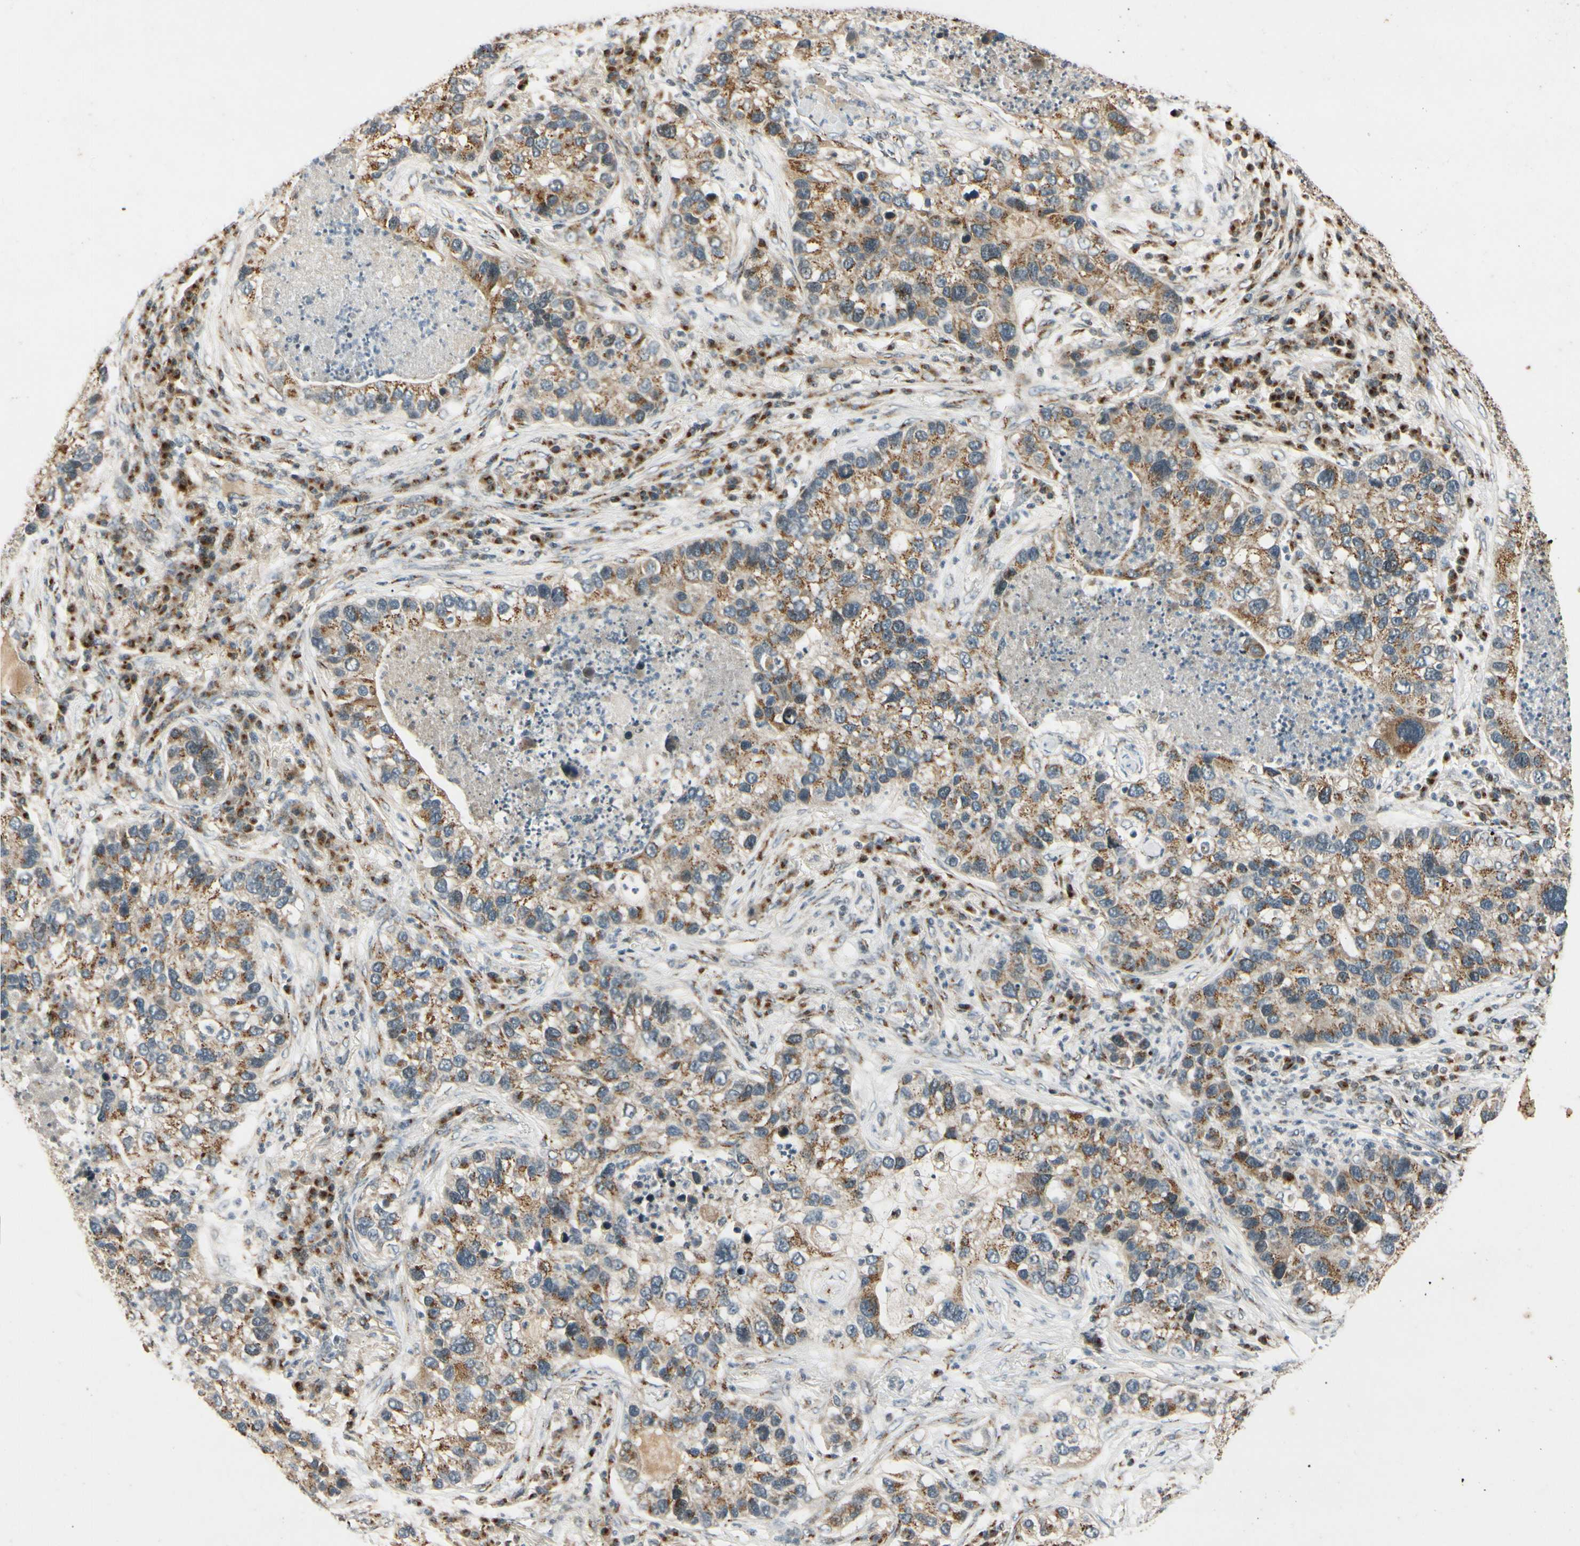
{"staining": {"intensity": "weak", "quantity": ">75%", "location": "cytoplasmic/membranous"}, "tissue": "lung cancer", "cell_type": "Tumor cells", "image_type": "cancer", "snomed": [{"axis": "morphology", "description": "Normal tissue, NOS"}, {"axis": "morphology", "description": "Adenocarcinoma, NOS"}, {"axis": "topography", "description": "Bronchus"}, {"axis": "topography", "description": "Lung"}], "caption": "High-power microscopy captured an immunohistochemistry (IHC) image of lung adenocarcinoma, revealing weak cytoplasmic/membranous expression in about >75% of tumor cells.", "gene": "NEO1", "patient": {"sex": "male", "age": 54}}